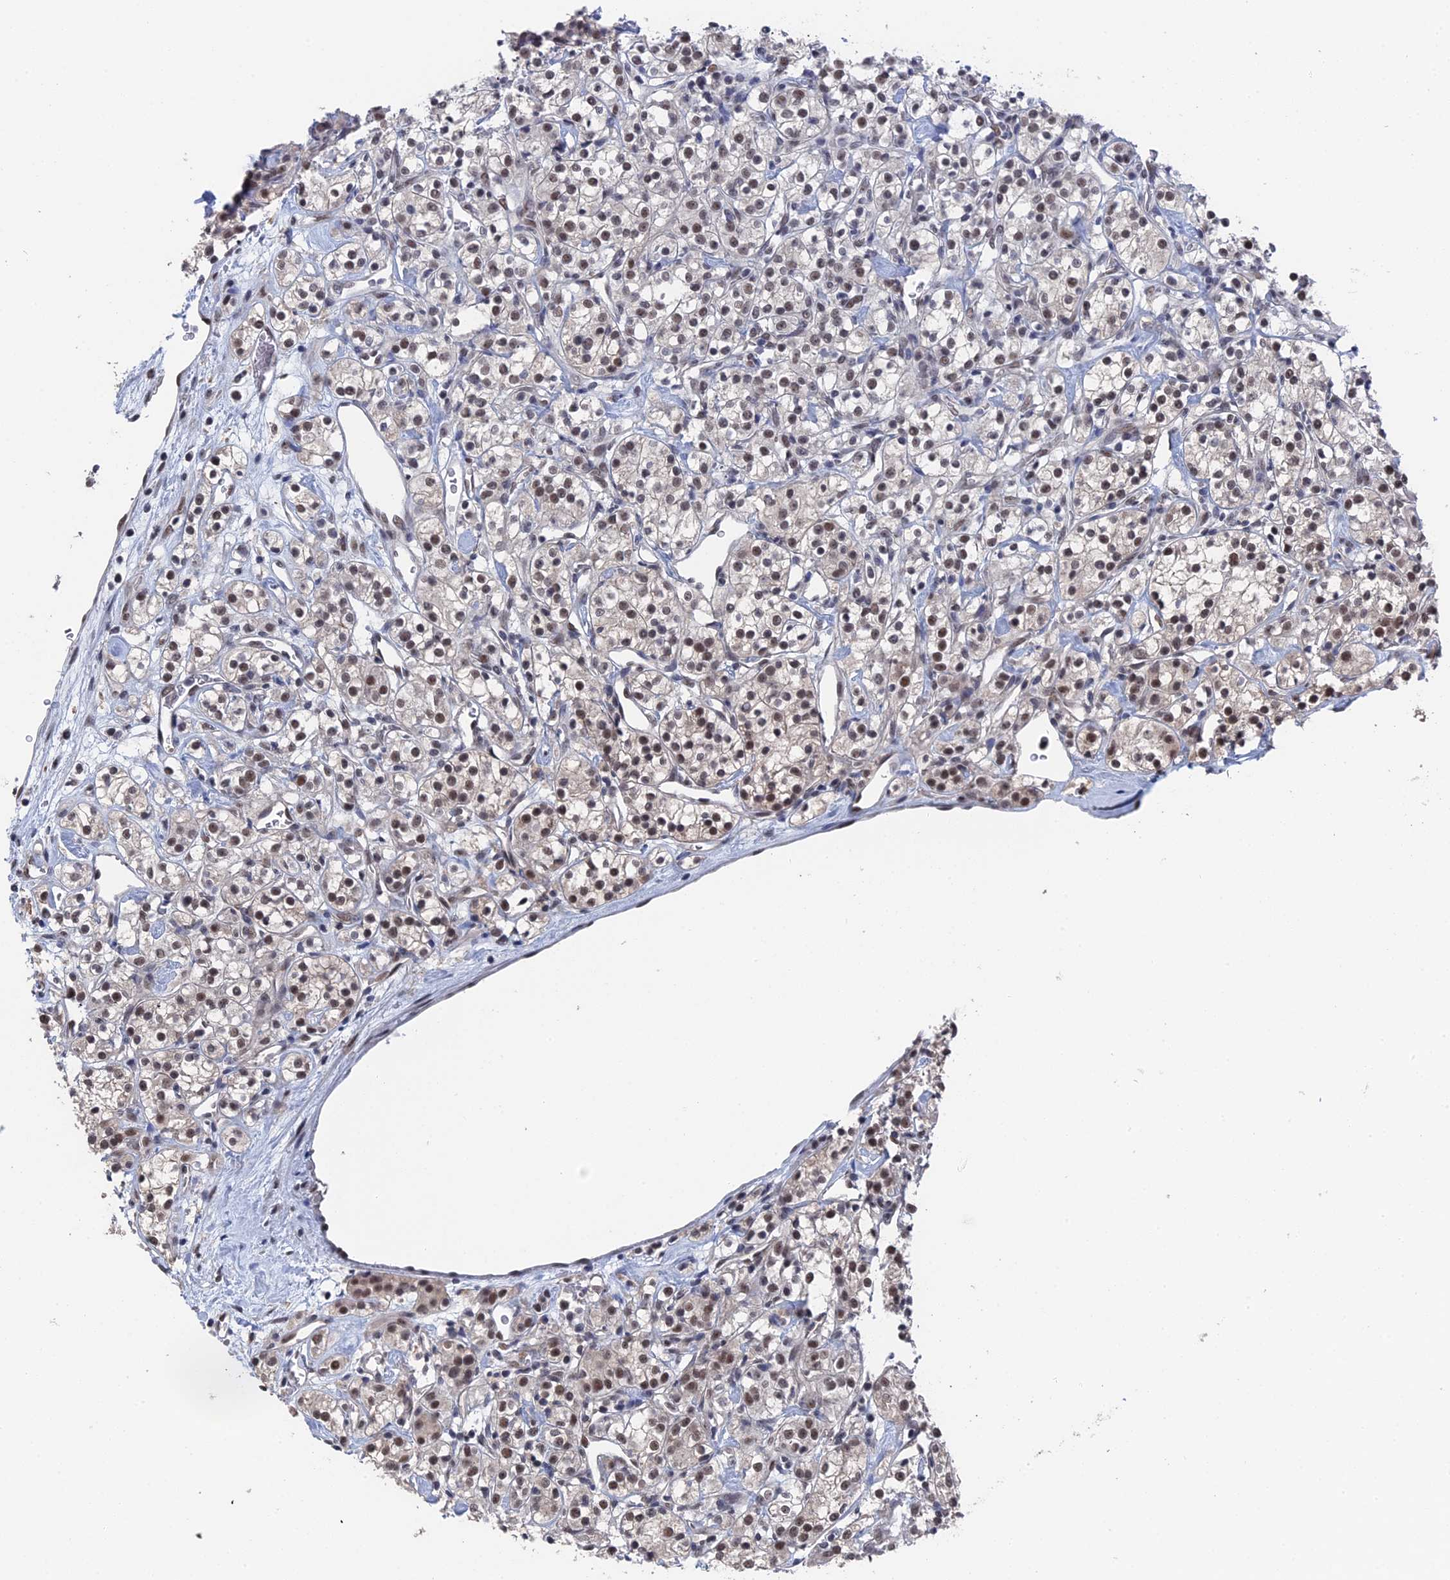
{"staining": {"intensity": "moderate", "quantity": ">75%", "location": "nuclear"}, "tissue": "renal cancer", "cell_type": "Tumor cells", "image_type": "cancer", "snomed": [{"axis": "morphology", "description": "Adenocarcinoma, NOS"}, {"axis": "topography", "description": "Kidney"}], "caption": "This micrograph displays renal cancer stained with immunohistochemistry to label a protein in brown. The nuclear of tumor cells show moderate positivity for the protein. Nuclei are counter-stained blue.", "gene": "TSSC4", "patient": {"sex": "male", "age": 77}}